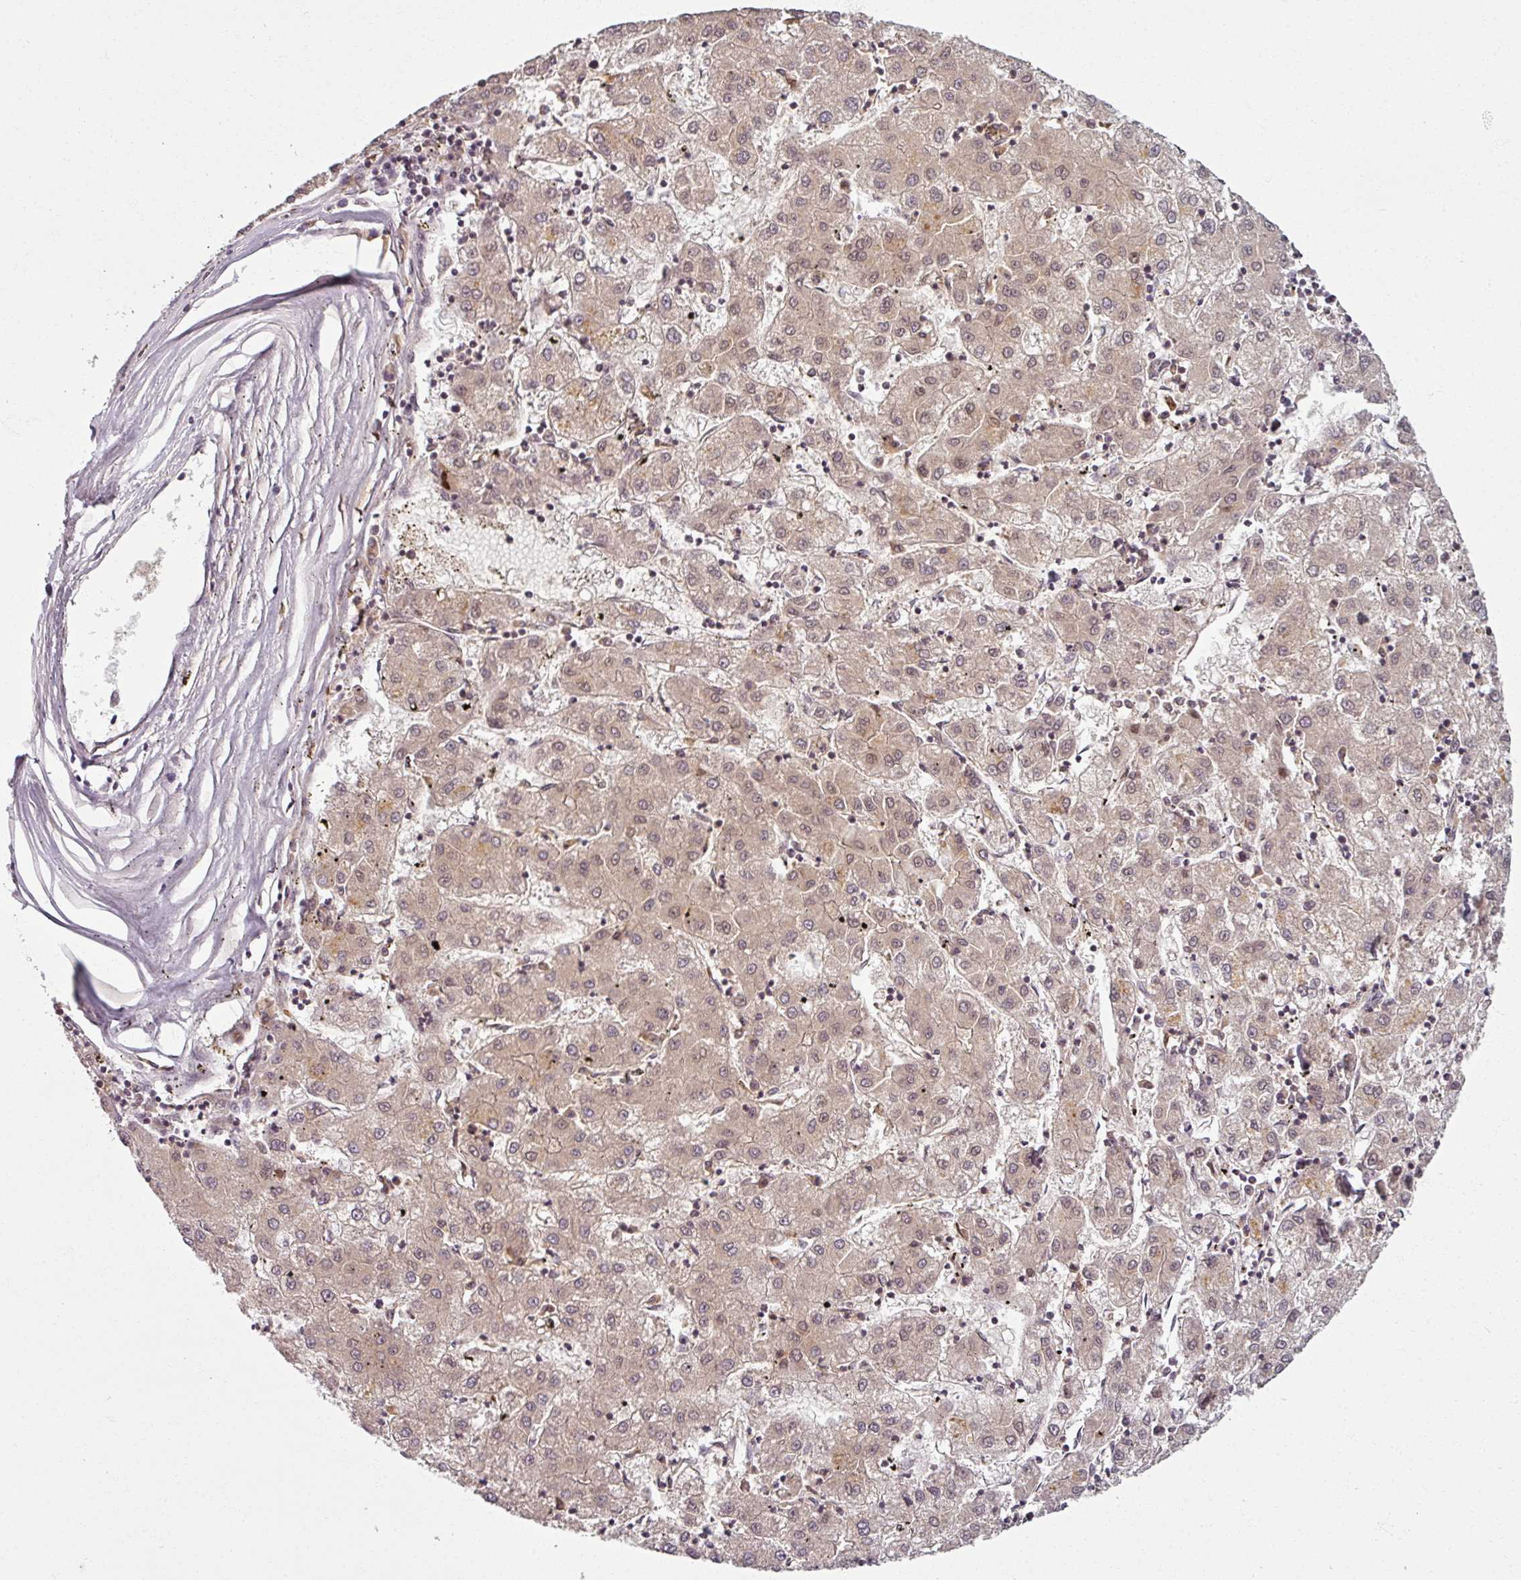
{"staining": {"intensity": "weak", "quantity": "25%-75%", "location": "nuclear"}, "tissue": "liver cancer", "cell_type": "Tumor cells", "image_type": "cancer", "snomed": [{"axis": "morphology", "description": "Carcinoma, Hepatocellular, NOS"}, {"axis": "topography", "description": "Liver"}], "caption": "Immunohistochemical staining of liver cancer (hepatocellular carcinoma) exhibits low levels of weak nuclear expression in approximately 25%-75% of tumor cells.", "gene": "POLR2G", "patient": {"sex": "male", "age": 72}}